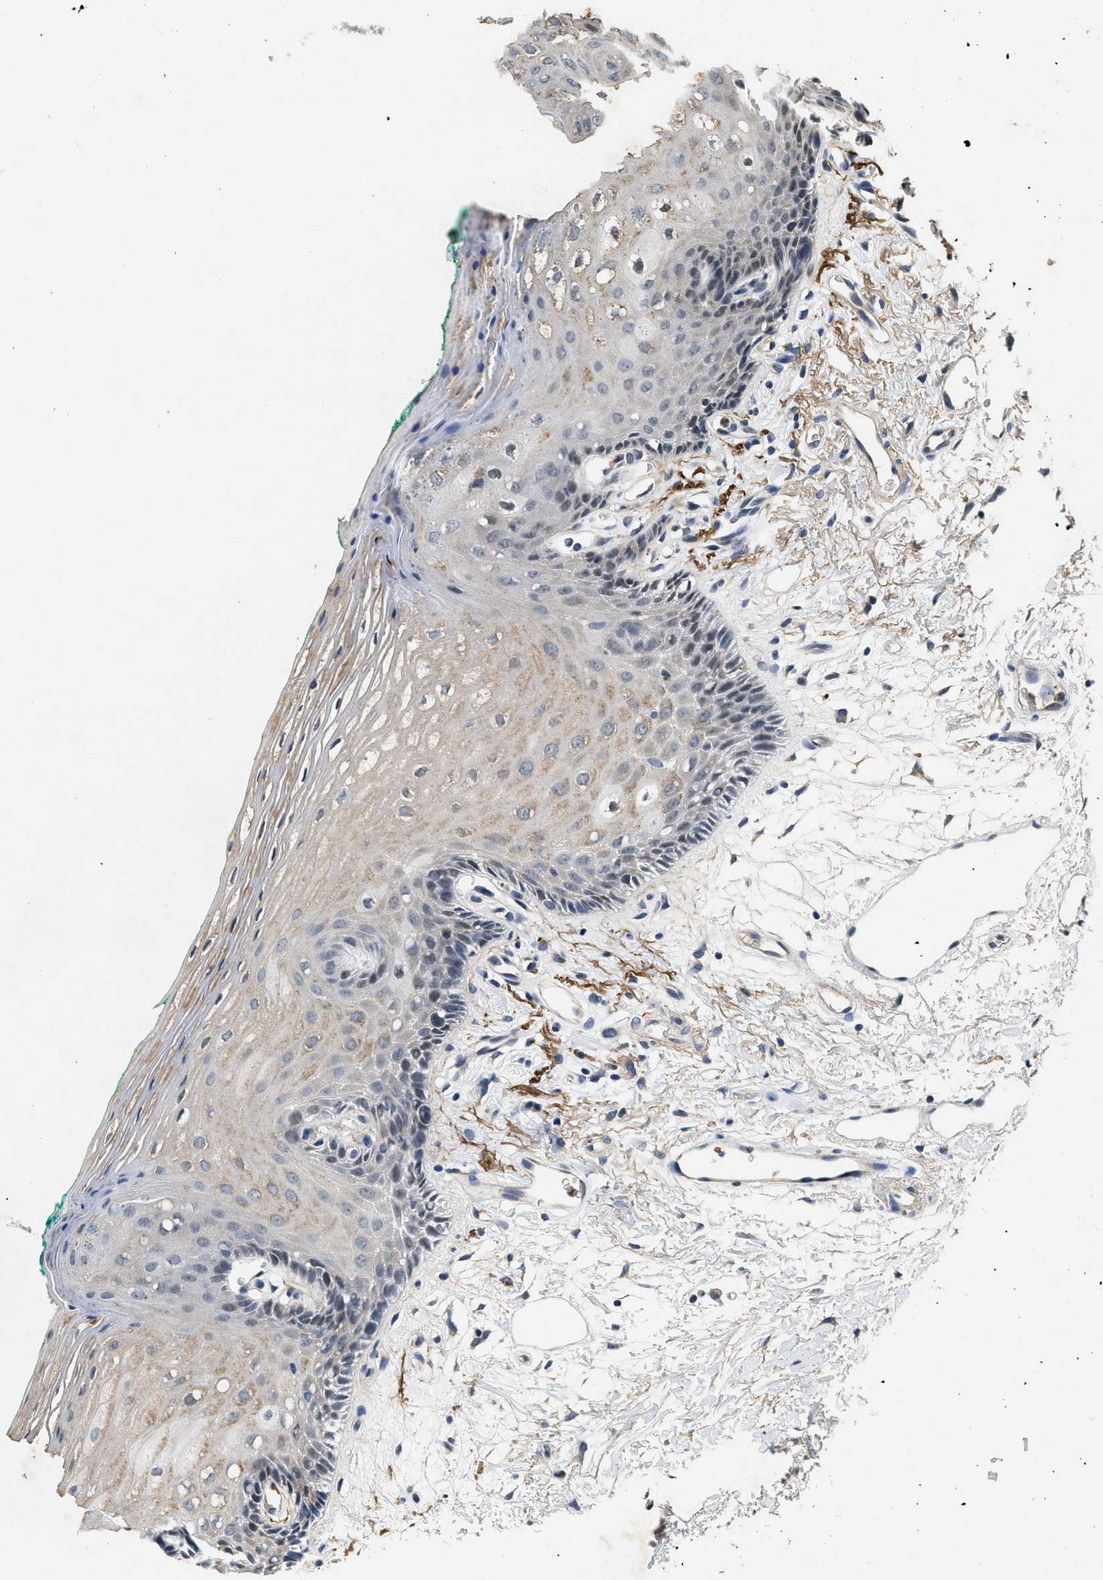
{"staining": {"intensity": "moderate", "quantity": "<25%", "location": "cytoplasmic/membranous,nuclear"}, "tissue": "oral mucosa", "cell_type": "Squamous epithelial cells", "image_type": "normal", "snomed": [{"axis": "morphology", "description": "Normal tissue, NOS"}, {"axis": "topography", "description": "Skeletal muscle"}, {"axis": "topography", "description": "Oral tissue"}, {"axis": "topography", "description": "Peripheral nerve tissue"}], "caption": "A photomicrograph of human oral mucosa stained for a protein reveals moderate cytoplasmic/membranous,nuclear brown staining in squamous epithelial cells. Nuclei are stained in blue.", "gene": "PAPOLG", "patient": {"sex": "female", "age": 84}}